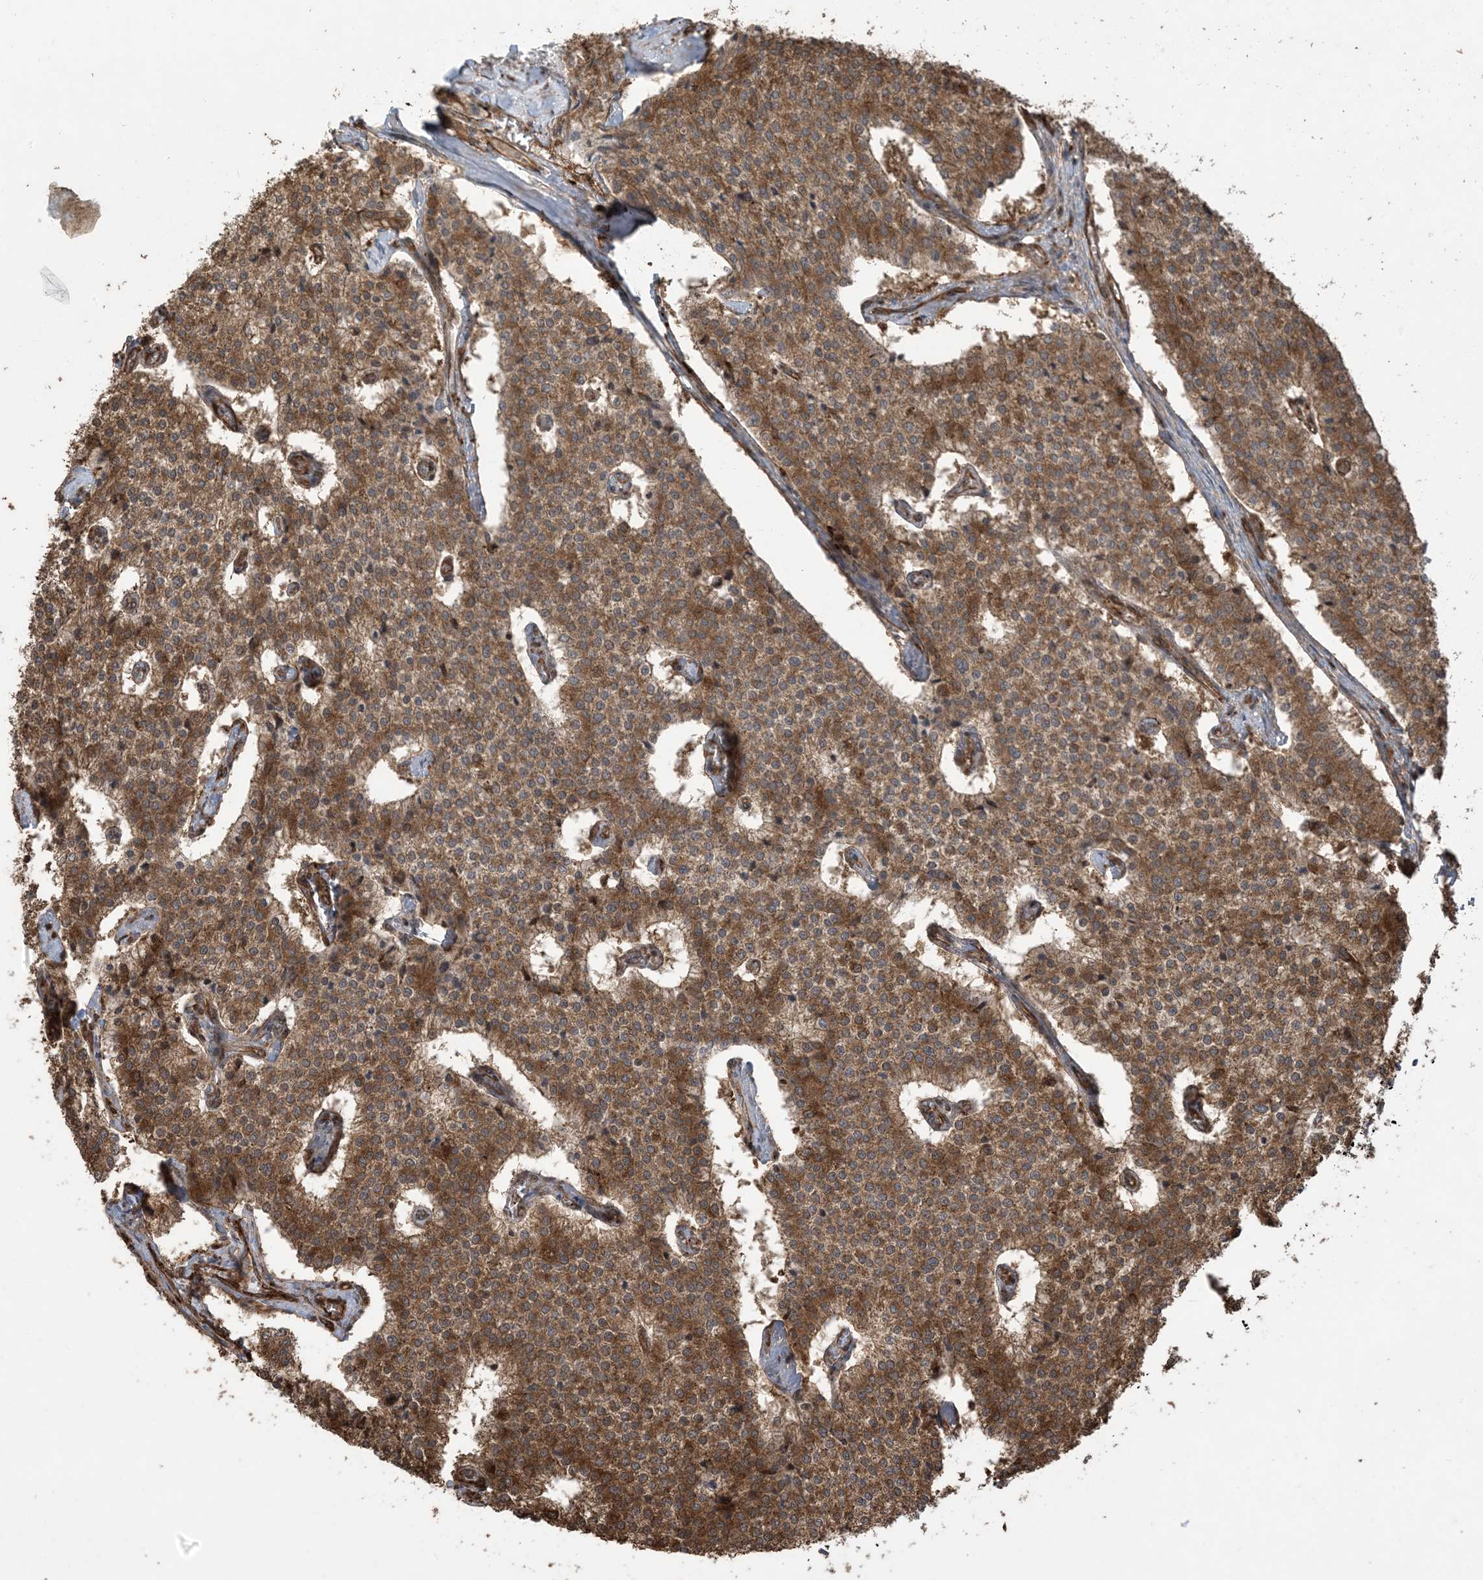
{"staining": {"intensity": "strong", "quantity": ">75%", "location": "cytoplasmic/membranous"}, "tissue": "carcinoid", "cell_type": "Tumor cells", "image_type": "cancer", "snomed": [{"axis": "morphology", "description": "Carcinoid, malignant, NOS"}, {"axis": "topography", "description": "Colon"}], "caption": "About >75% of tumor cells in carcinoid (malignant) display strong cytoplasmic/membranous protein positivity as visualized by brown immunohistochemical staining.", "gene": "KLHL18", "patient": {"sex": "female", "age": 52}}